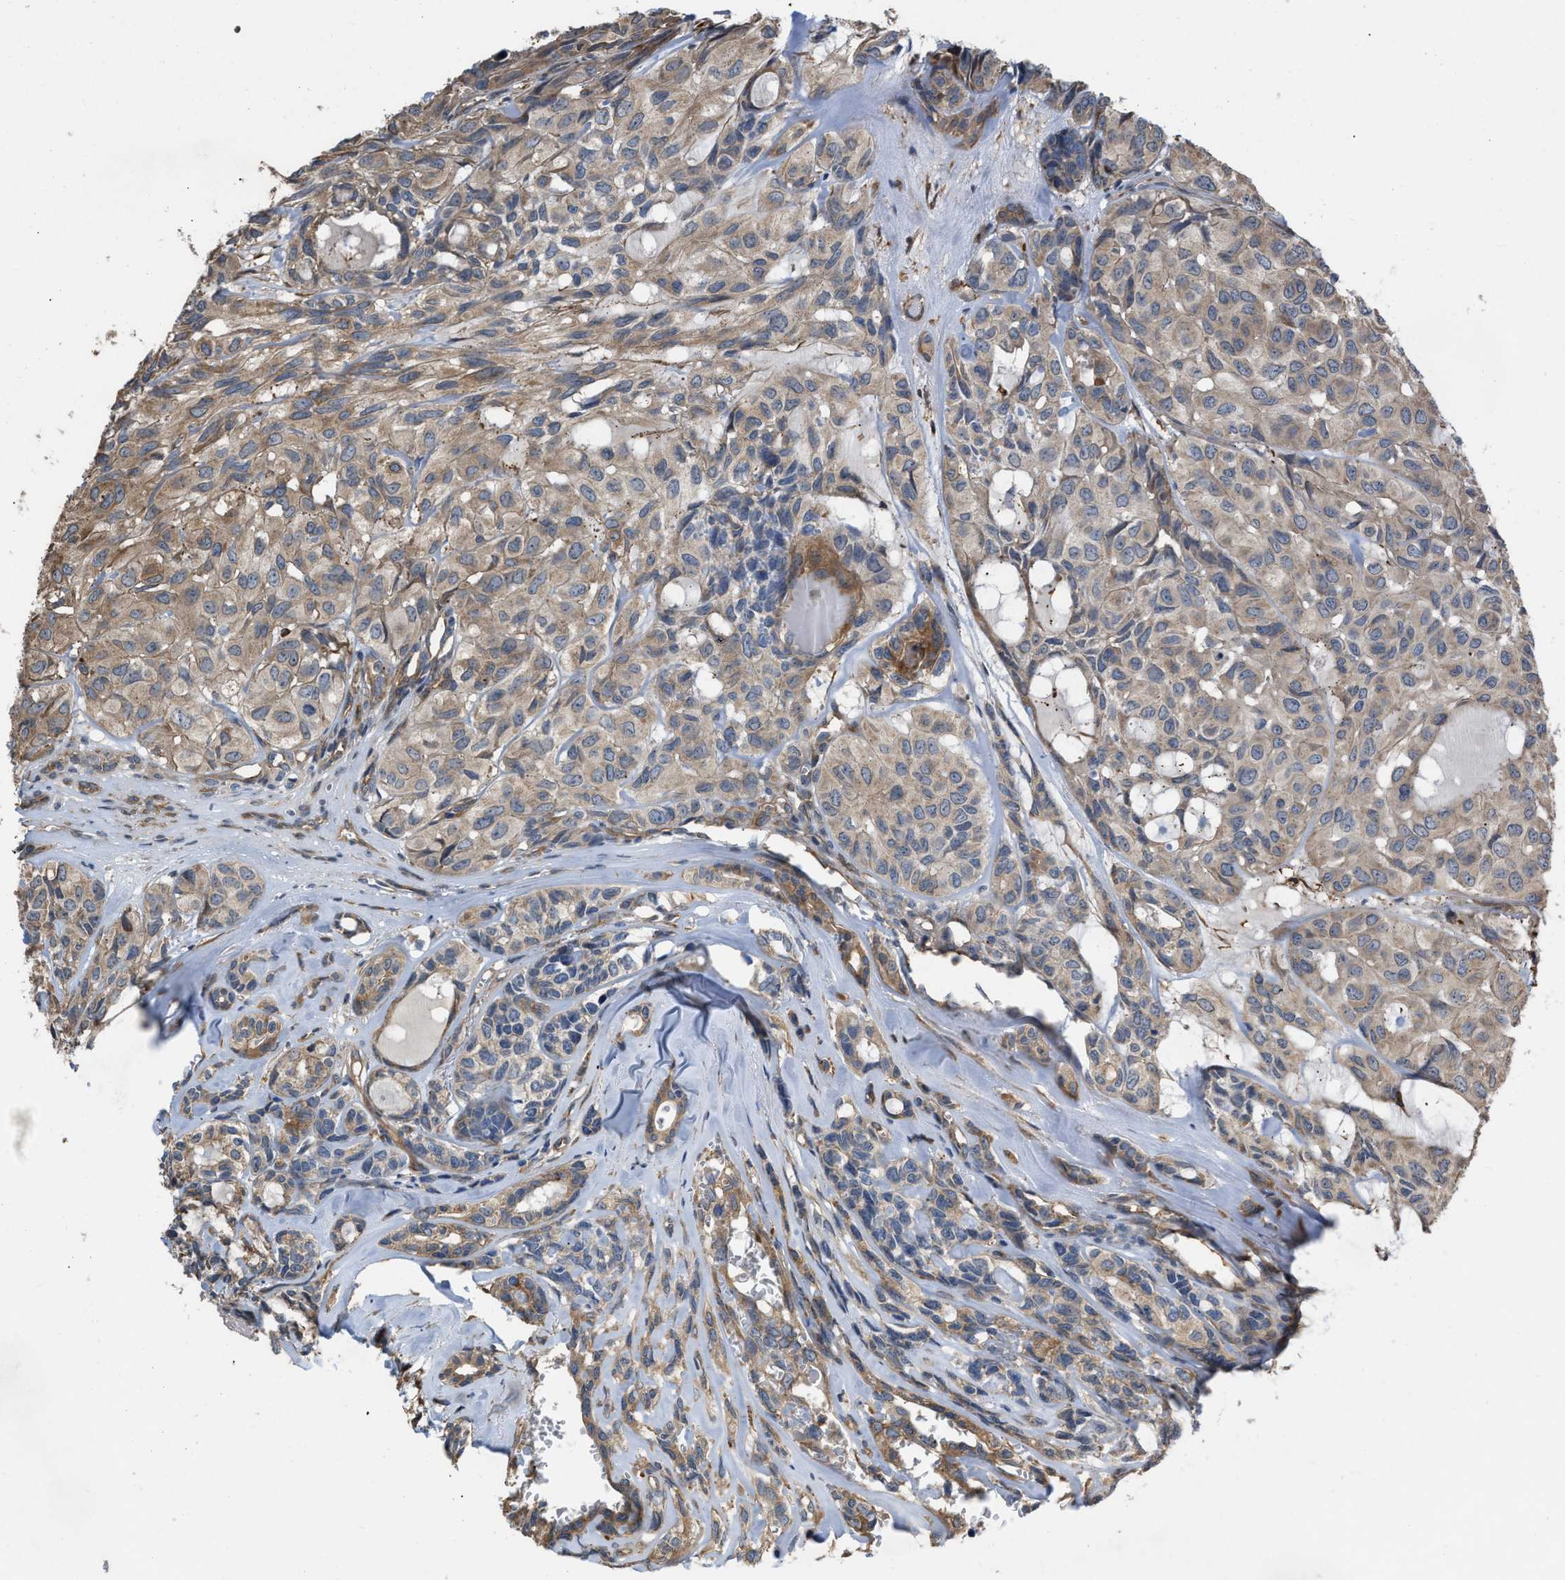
{"staining": {"intensity": "weak", "quantity": ">75%", "location": "cytoplasmic/membranous"}, "tissue": "head and neck cancer", "cell_type": "Tumor cells", "image_type": "cancer", "snomed": [{"axis": "morphology", "description": "Adenocarcinoma, NOS"}, {"axis": "topography", "description": "Salivary gland, NOS"}, {"axis": "topography", "description": "Head-Neck"}], "caption": "Weak cytoplasmic/membranous positivity is seen in approximately >75% of tumor cells in head and neck cancer (adenocarcinoma). (DAB (3,3'-diaminobenzidine) IHC with brightfield microscopy, high magnification).", "gene": "SLC4A11", "patient": {"sex": "female", "age": 76}}